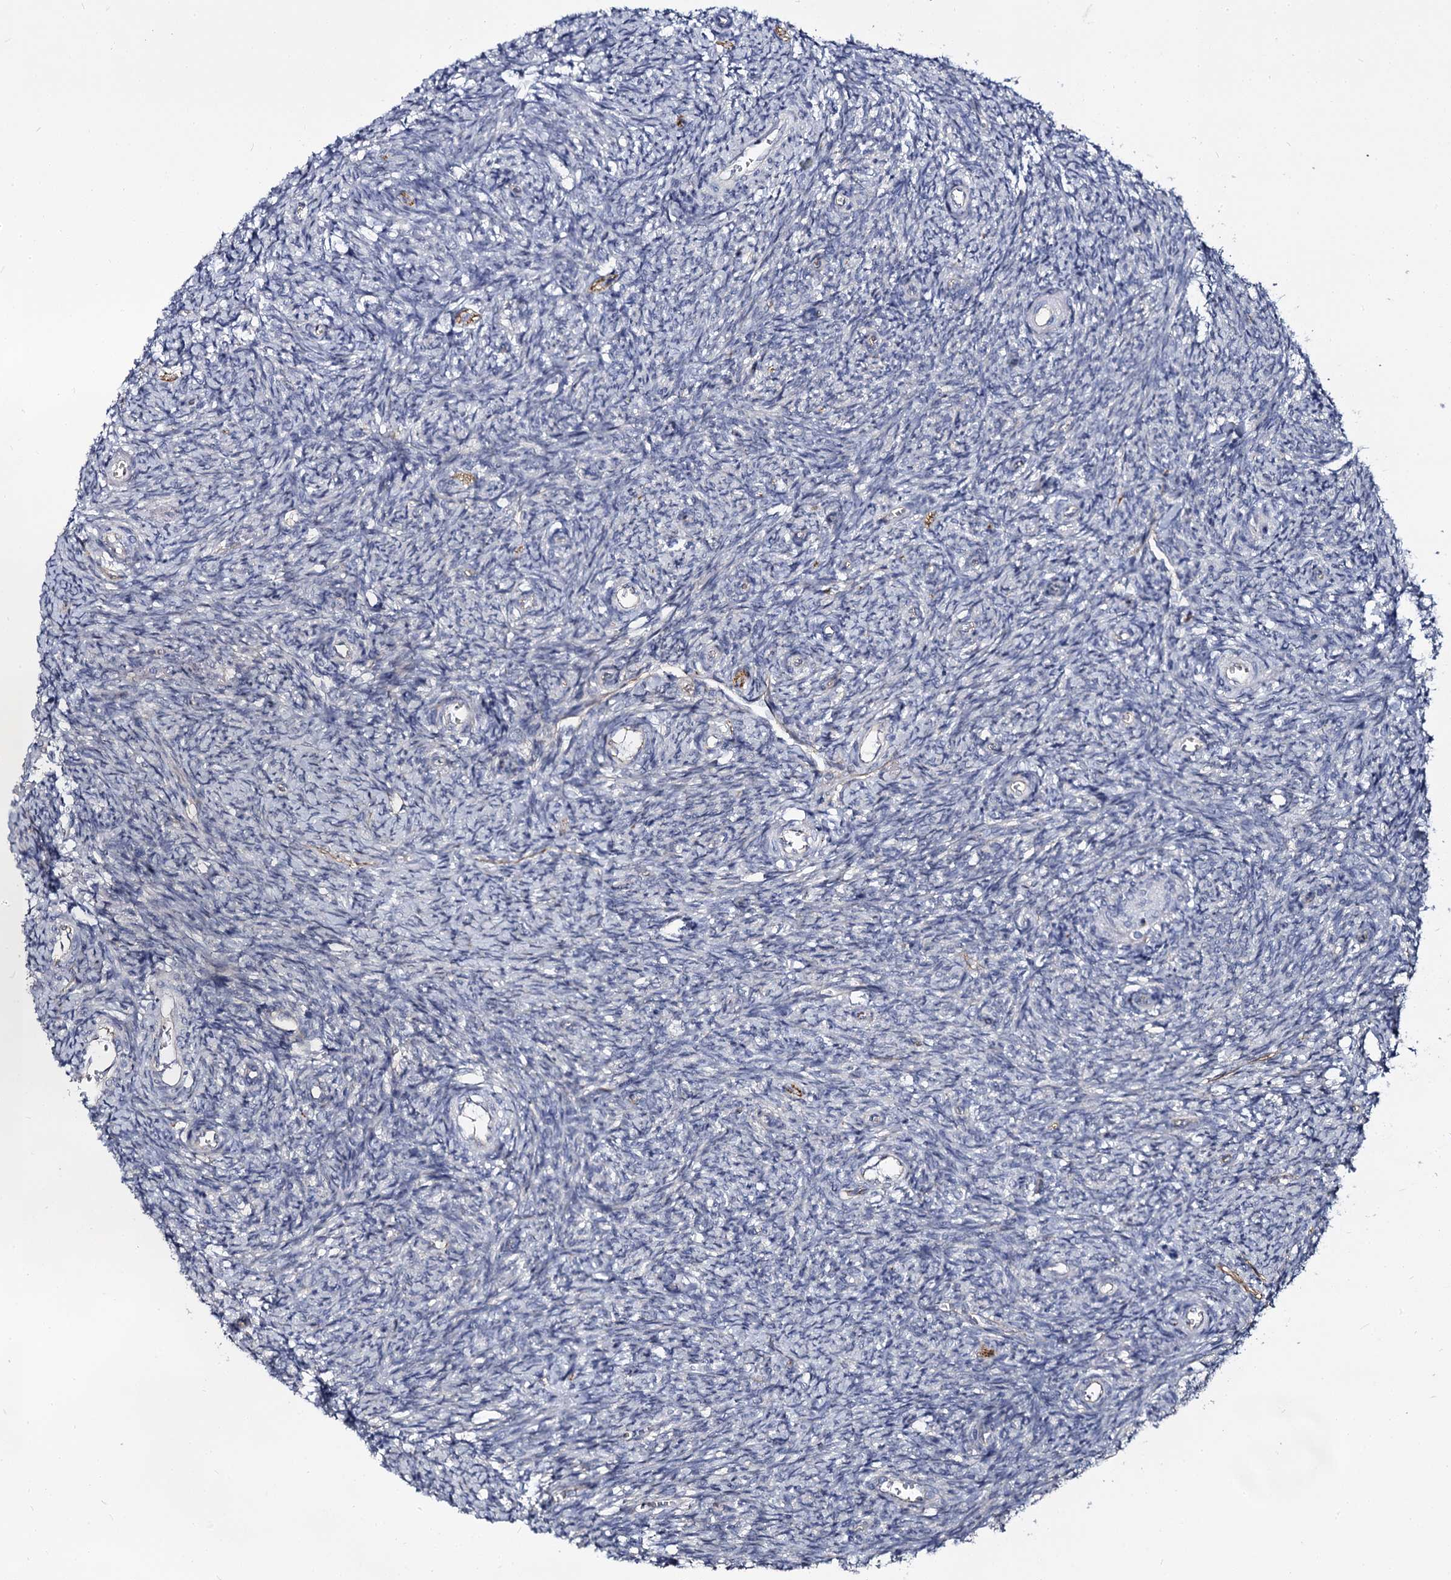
{"staining": {"intensity": "negative", "quantity": "none", "location": "none"}, "tissue": "ovary", "cell_type": "Ovarian stroma cells", "image_type": "normal", "snomed": [{"axis": "morphology", "description": "Normal tissue, NOS"}, {"axis": "topography", "description": "Ovary"}], "caption": "Normal ovary was stained to show a protein in brown. There is no significant expression in ovarian stroma cells. (DAB (3,3'-diaminobenzidine) IHC with hematoxylin counter stain).", "gene": "CBFB", "patient": {"sex": "female", "age": 44}}